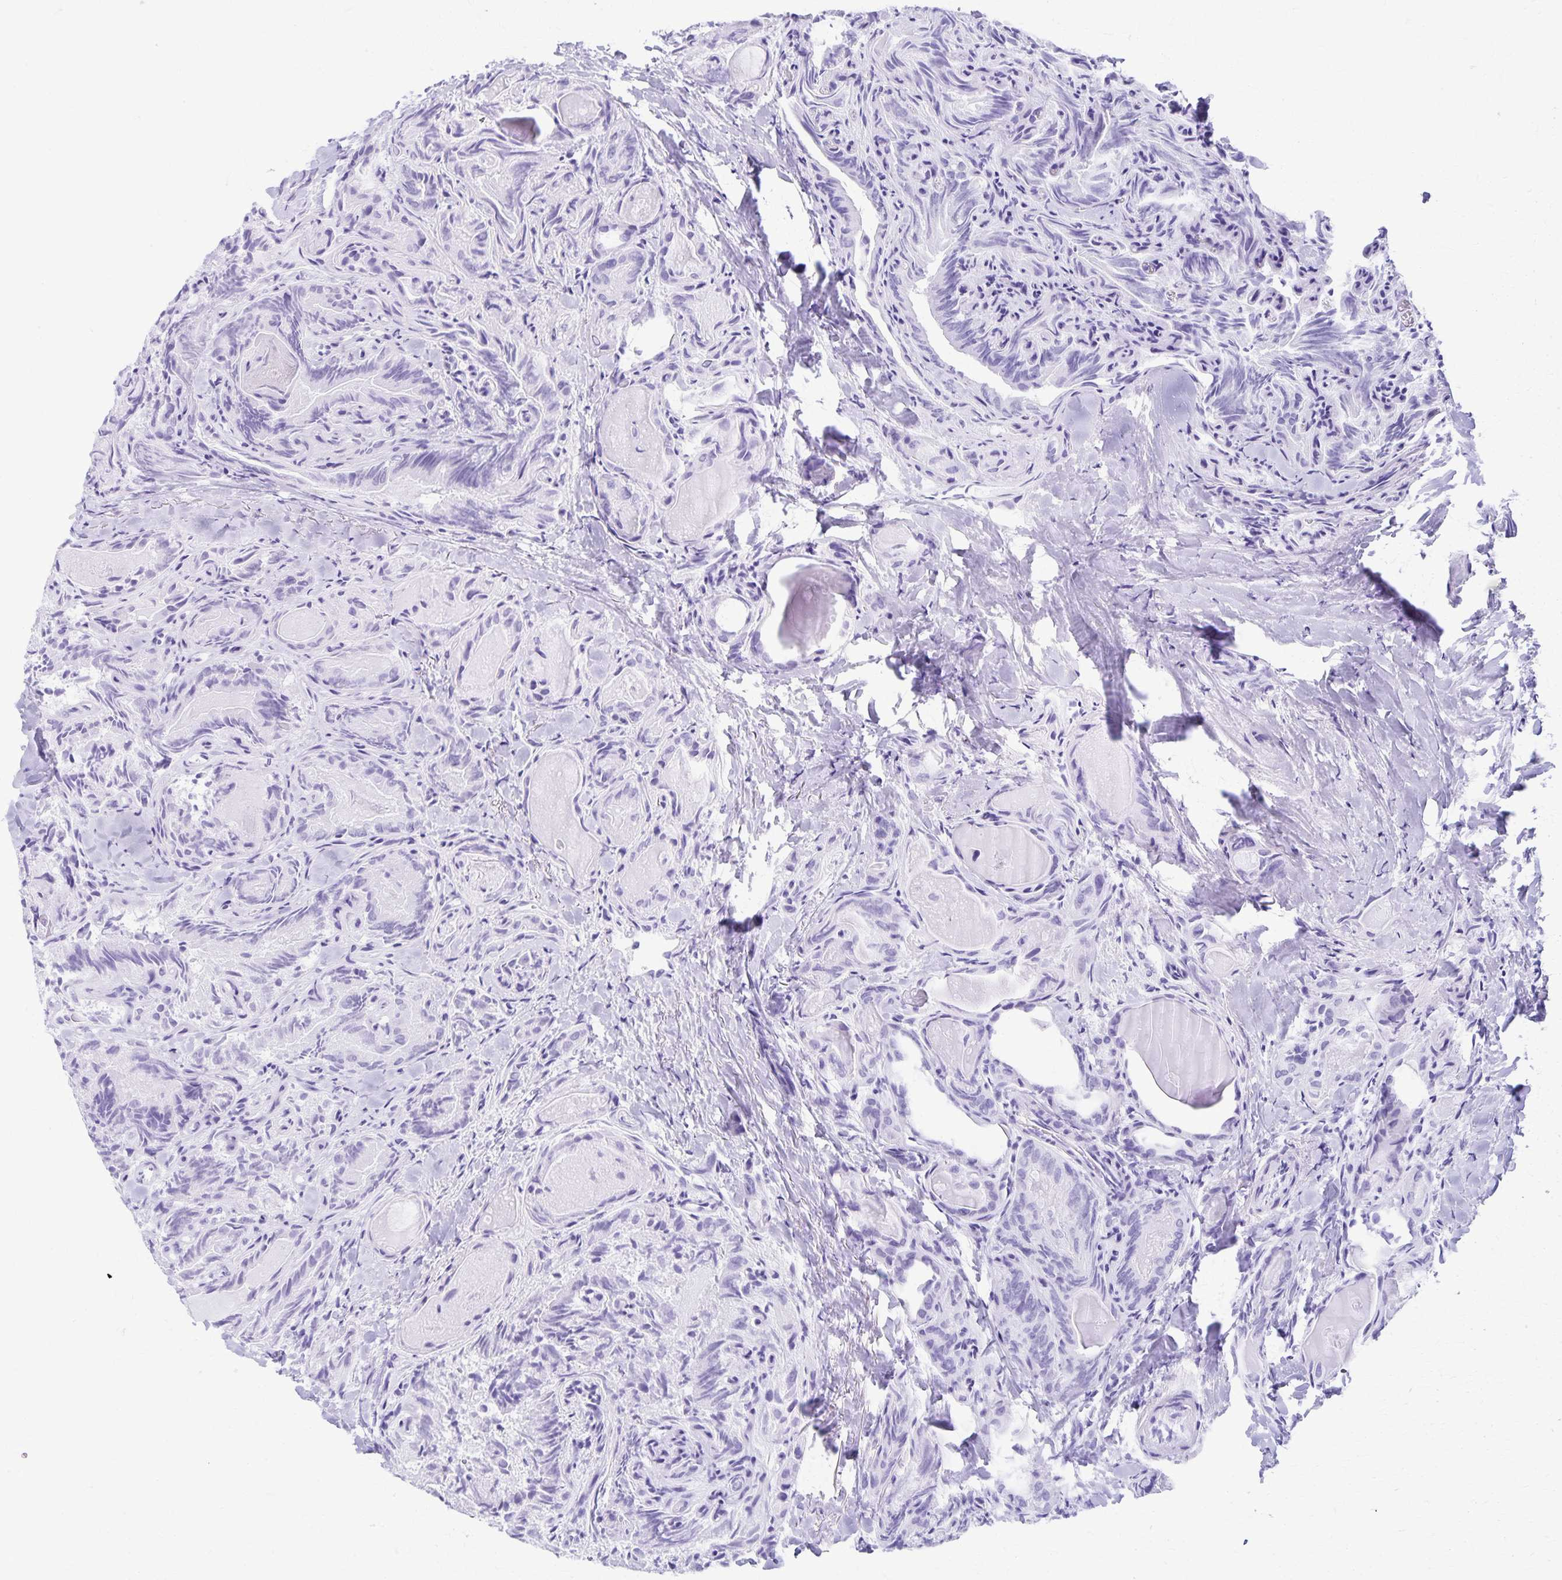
{"staining": {"intensity": "negative", "quantity": "none", "location": "none"}, "tissue": "thyroid cancer", "cell_type": "Tumor cells", "image_type": "cancer", "snomed": [{"axis": "morphology", "description": "Papillary adenocarcinoma, NOS"}, {"axis": "topography", "description": "Thyroid gland"}], "caption": "Human thyroid cancer stained for a protein using immunohistochemistry exhibits no expression in tumor cells.", "gene": "DEFA5", "patient": {"sex": "female", "age": 75}}